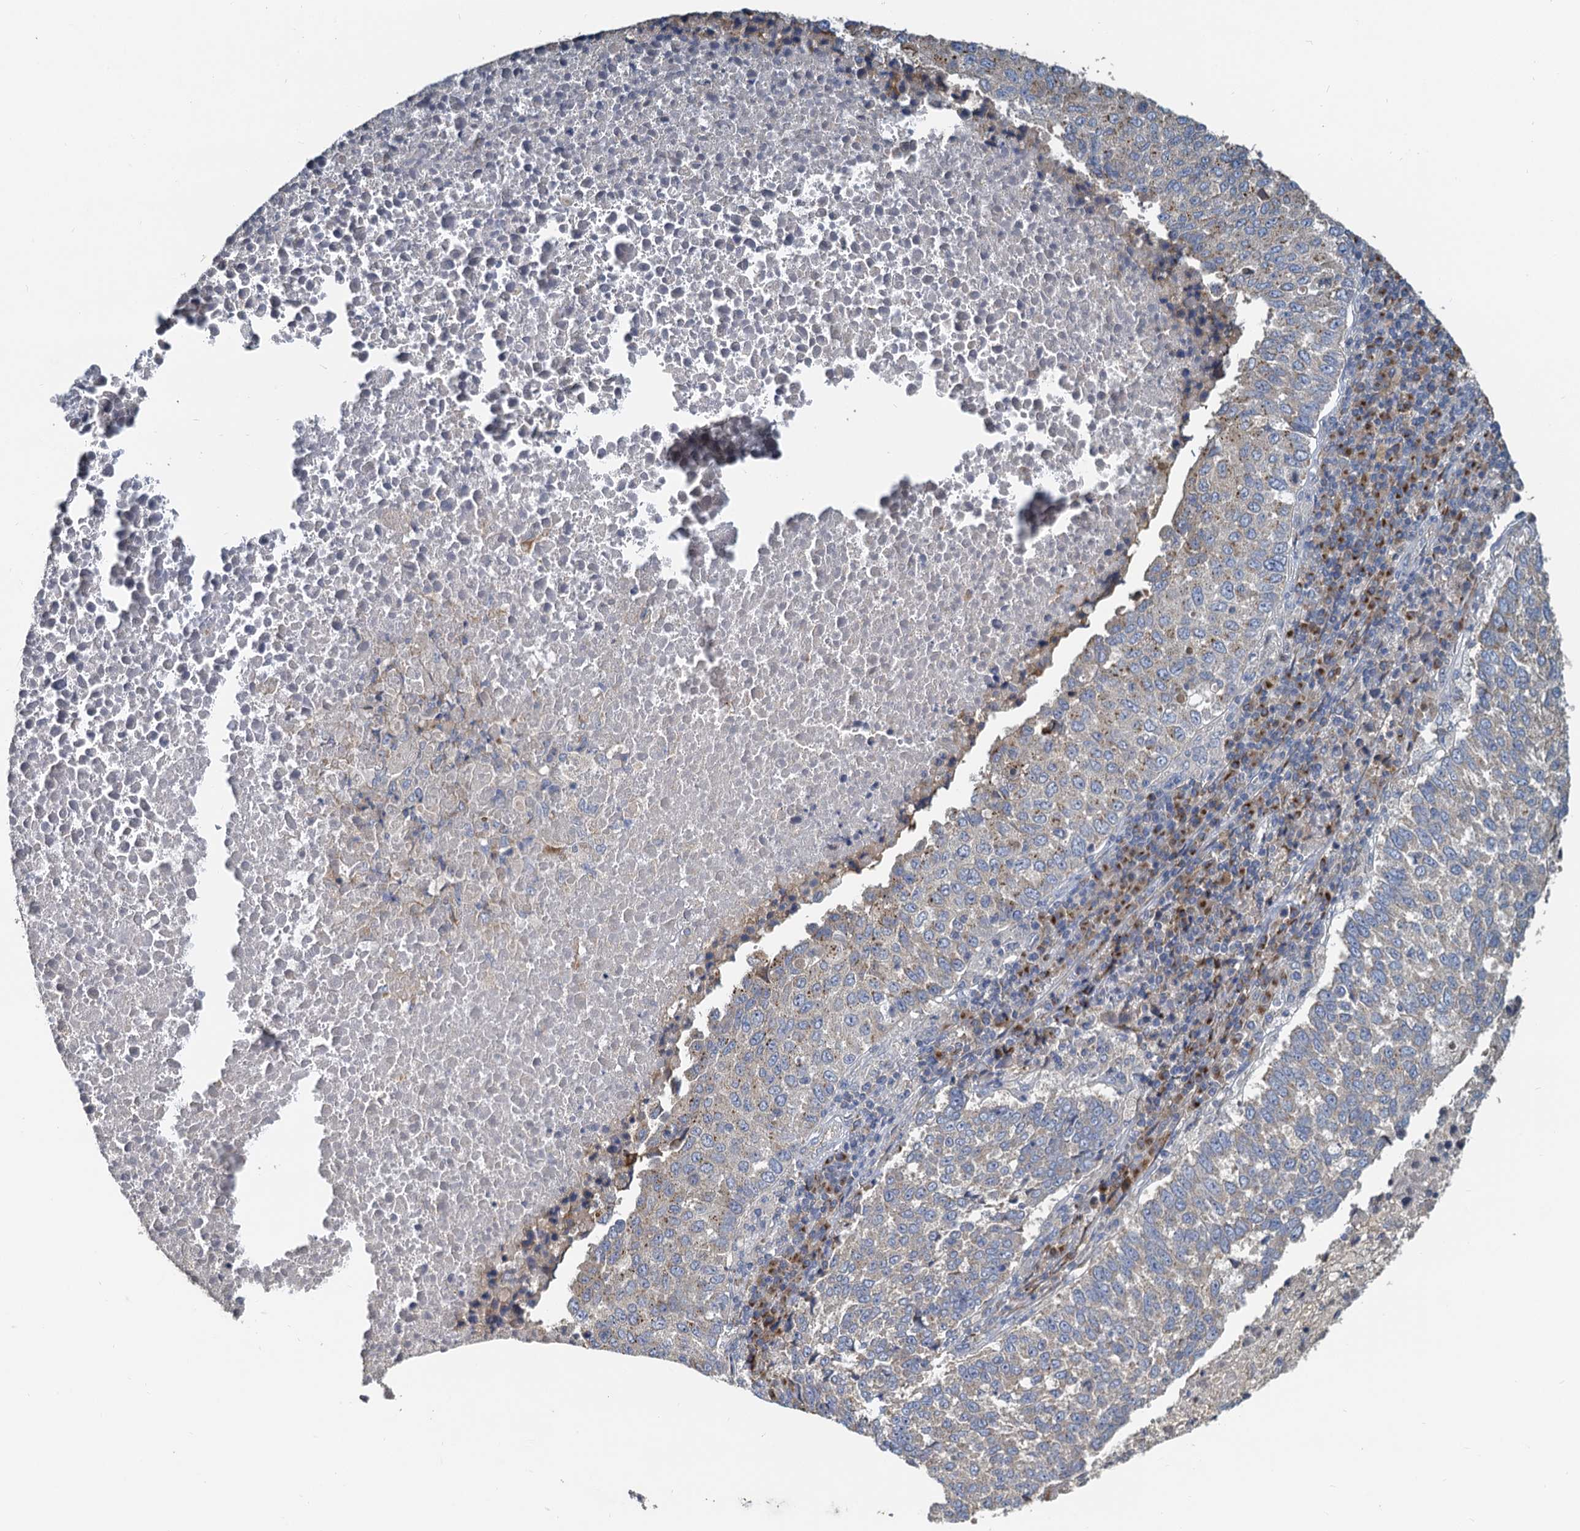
{"staining": {"intensity": "weak", "quantity": "25%-75%", "location": "cytoplasmic/membranous"}, "tissue": "lung cancer", "cell_type": "Tumor cells", "image_type": "cancer", "snomed": [{"axis": "morphology", "description": "Squamous cell carcinoma, NOS"}, {"axis": "topography", "description": "Lung"}], "caption": "Lung squamous cell carcinoma was stained to show a protein in brown. There is low levels of weak cytoplasmic/membranous staining in approximately 25%-75% of tumor cells.", "gene": "NKAPD1", "patient": {"sex": "male", "age": 73}}